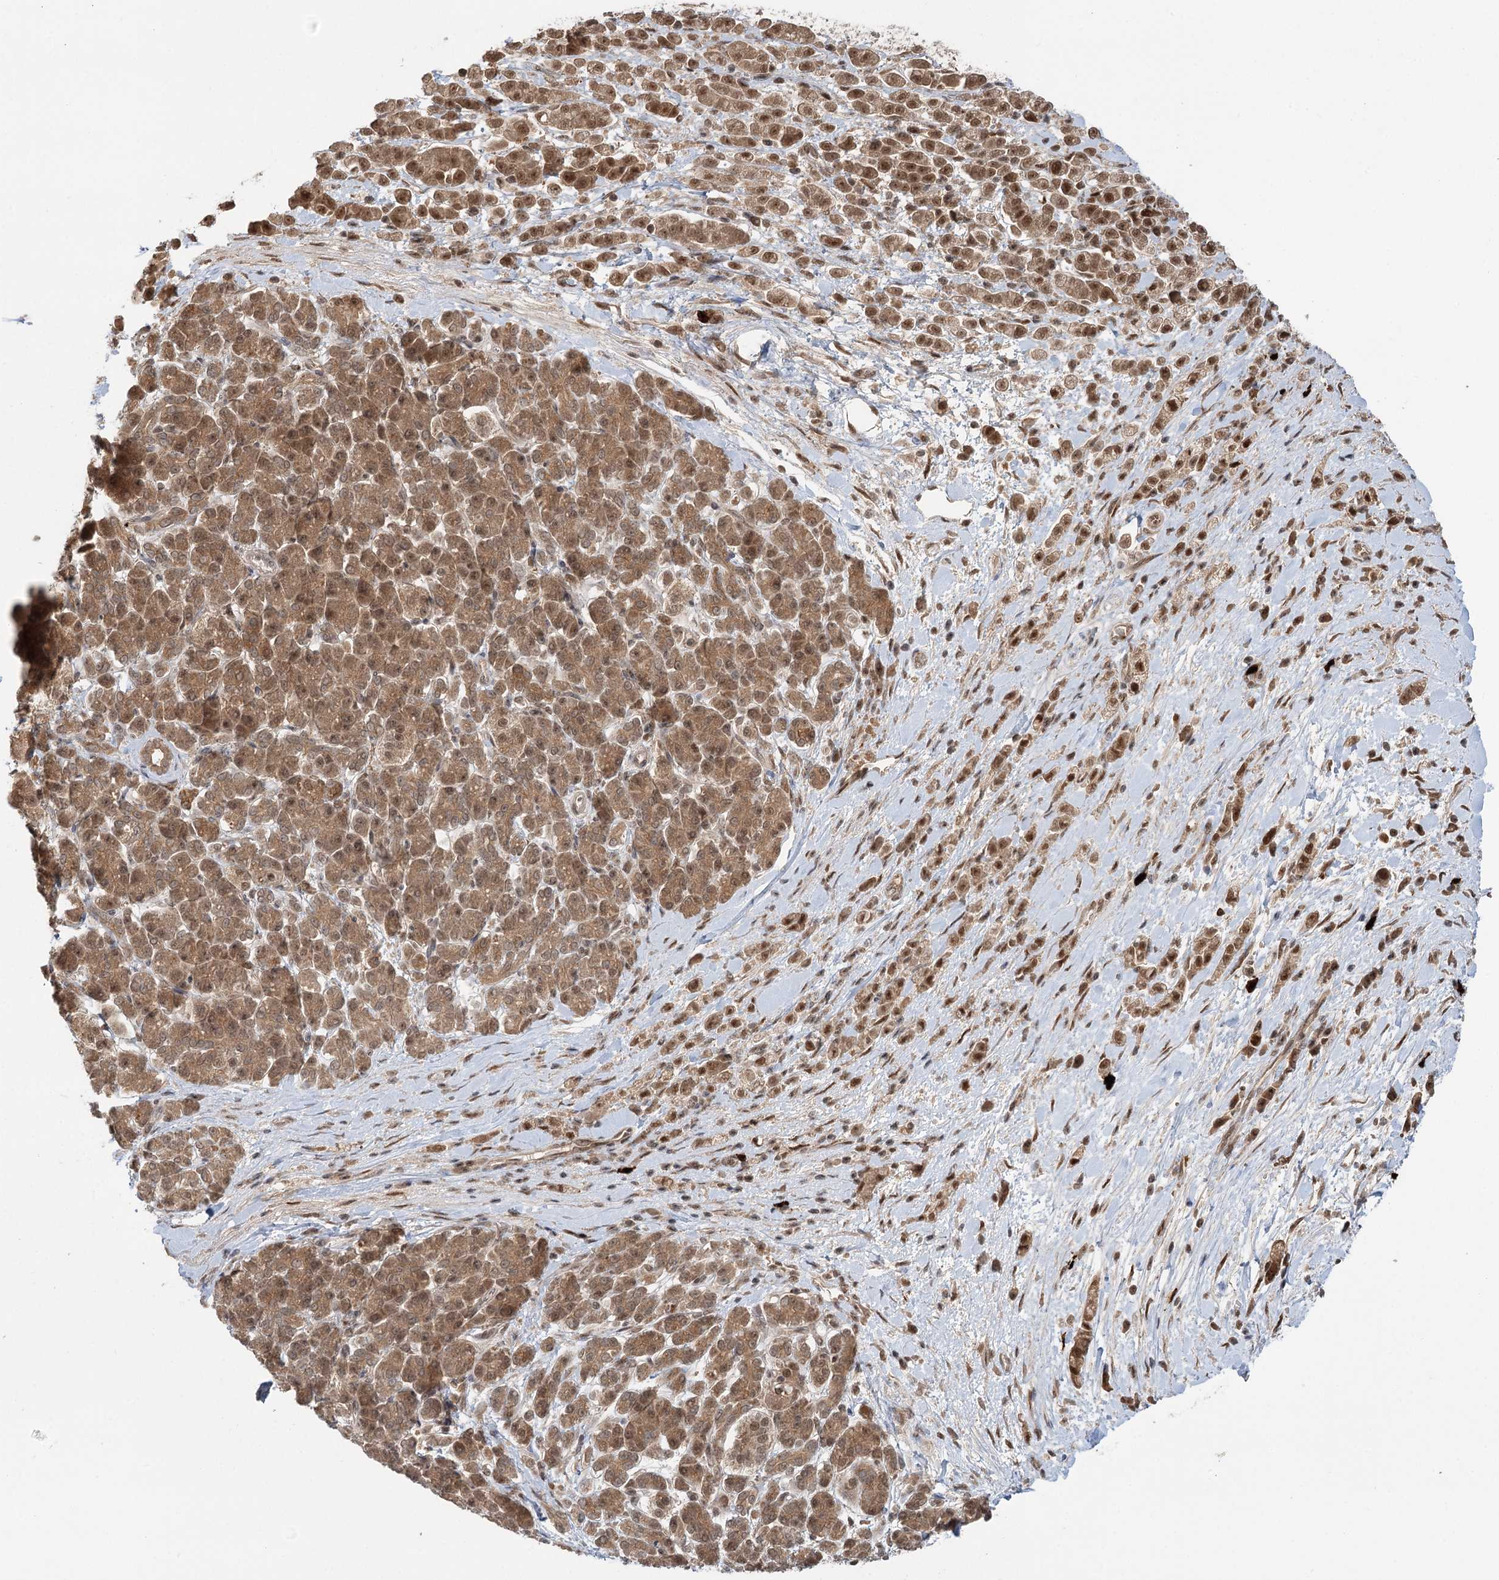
{"staining": {"intensity": "moderate", "quantity": ">75%", "location": "cytoplasmic/membranous,nuclear"}, "tissue": "pancreatic cancer", "cell_type": "Tumor cells", "image_type": "cancer", "snomed": [{"axis": "morphology", "description": "Normal tissue, NOS"}, {"axis": "morphology", "description": "Adenocarcinoma, NOS"}, {"axis": "topography", "description": "Pancreas"}], "caption": "The immunohistochemical stain shows moderate cytoplasmic/membranous and nuclear staining in tumor cells of pancreatic adenocarcinoma tissue.", "gene": "N6AMT1", "patient": {"sex": "female", "age": 64}}